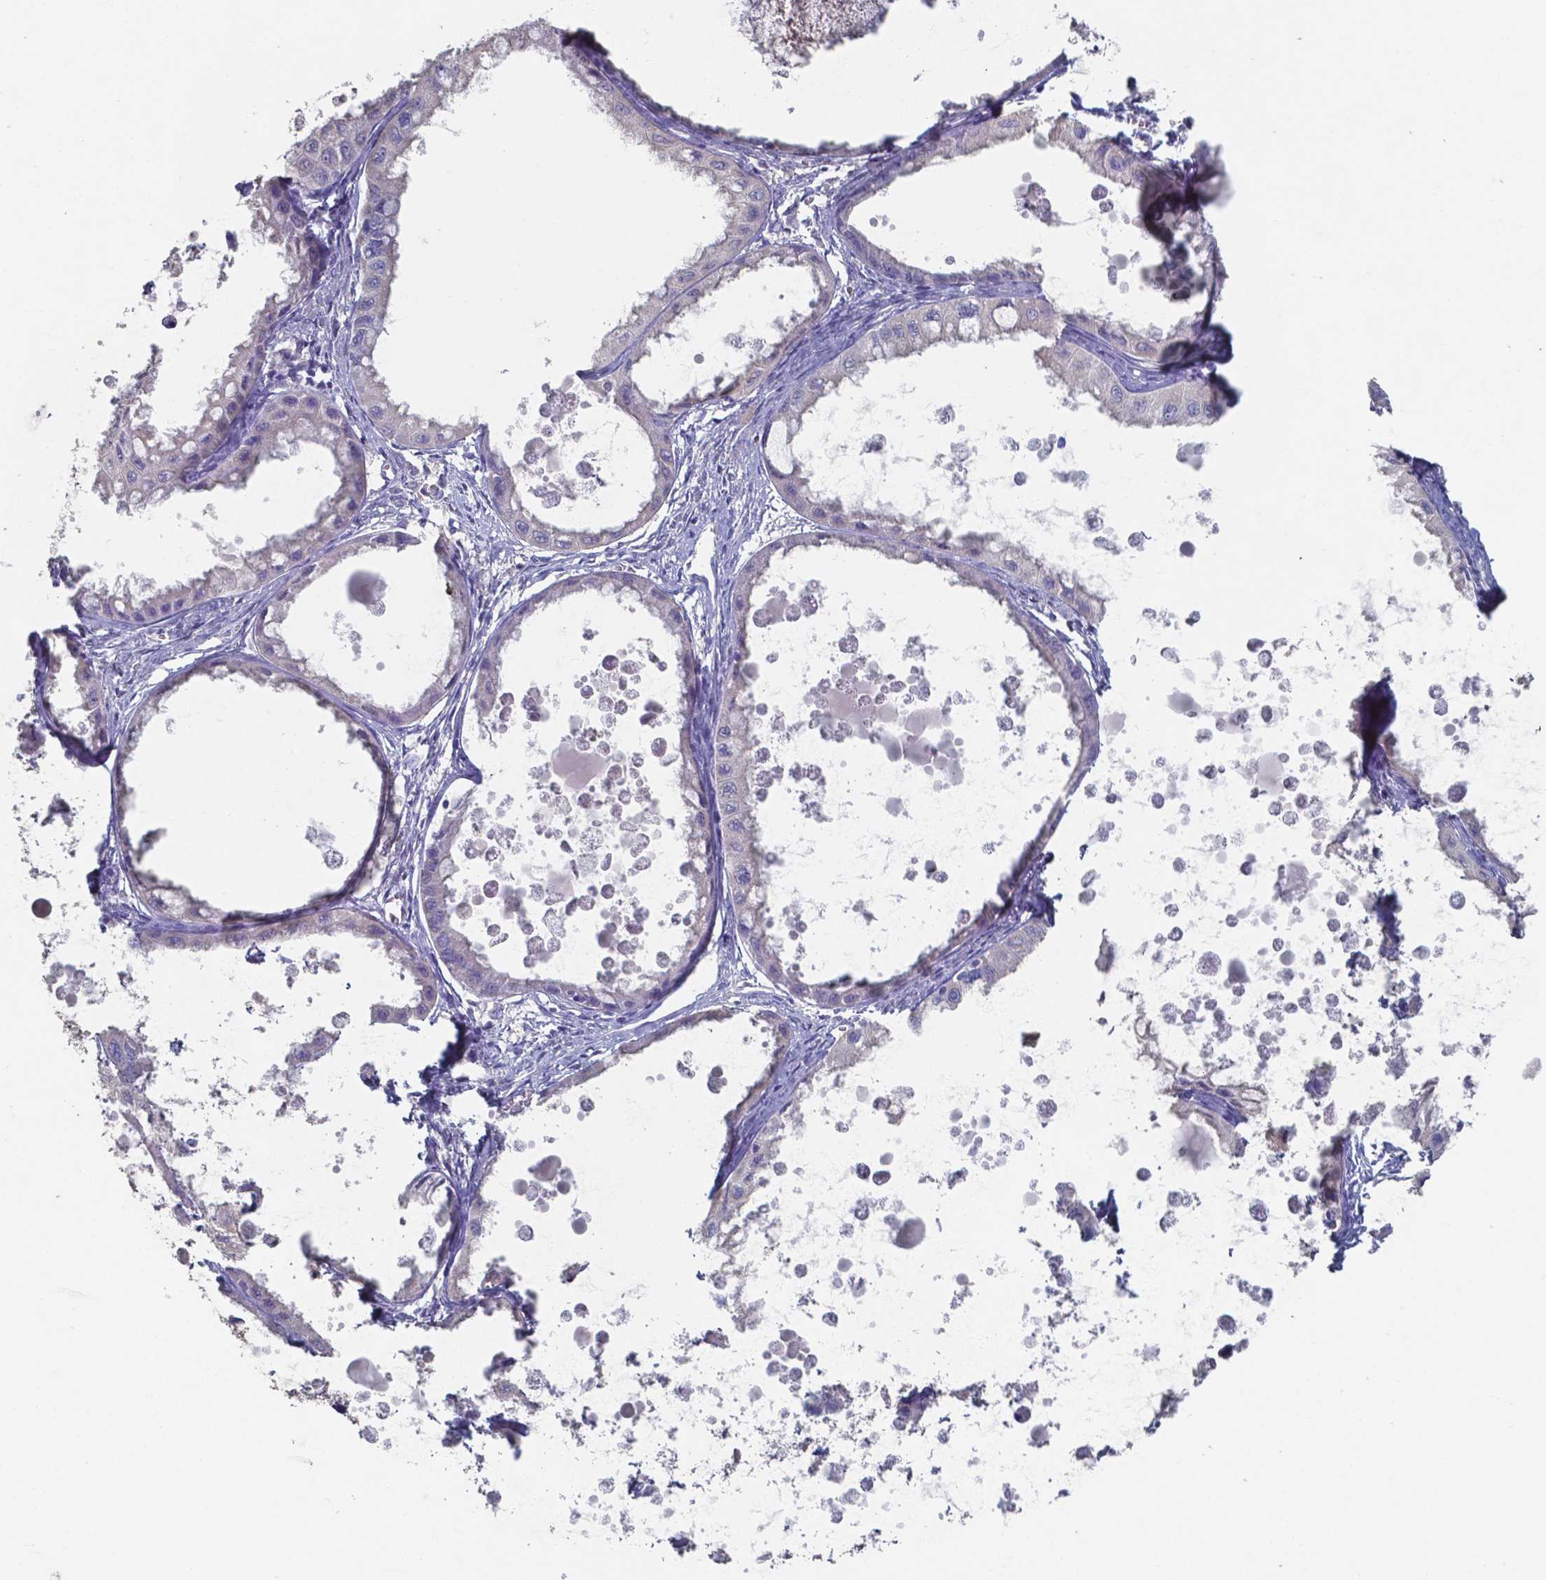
{"staining": {"intensity": "negative", "quantity": "none", "location": "none"}, "tissue": "ovarian cancer", "cell_type": "Tumor cells", "image_type": "cancer", "snomed": [{"axis": "morphology", "description": "Cystadenocarcinoma, mucinous, NOS"}, {"axis": "topography", "description": "Ovary"}], "caption": "Histopathology image shows no protein positivity in tumor cells of ovarian cancer (mucinous cystadenocarcinoma) tissue. (DAB IHC, high magnification).", "gene": "FOXJ1", "patient": {"sex": "female", "age": 64}}